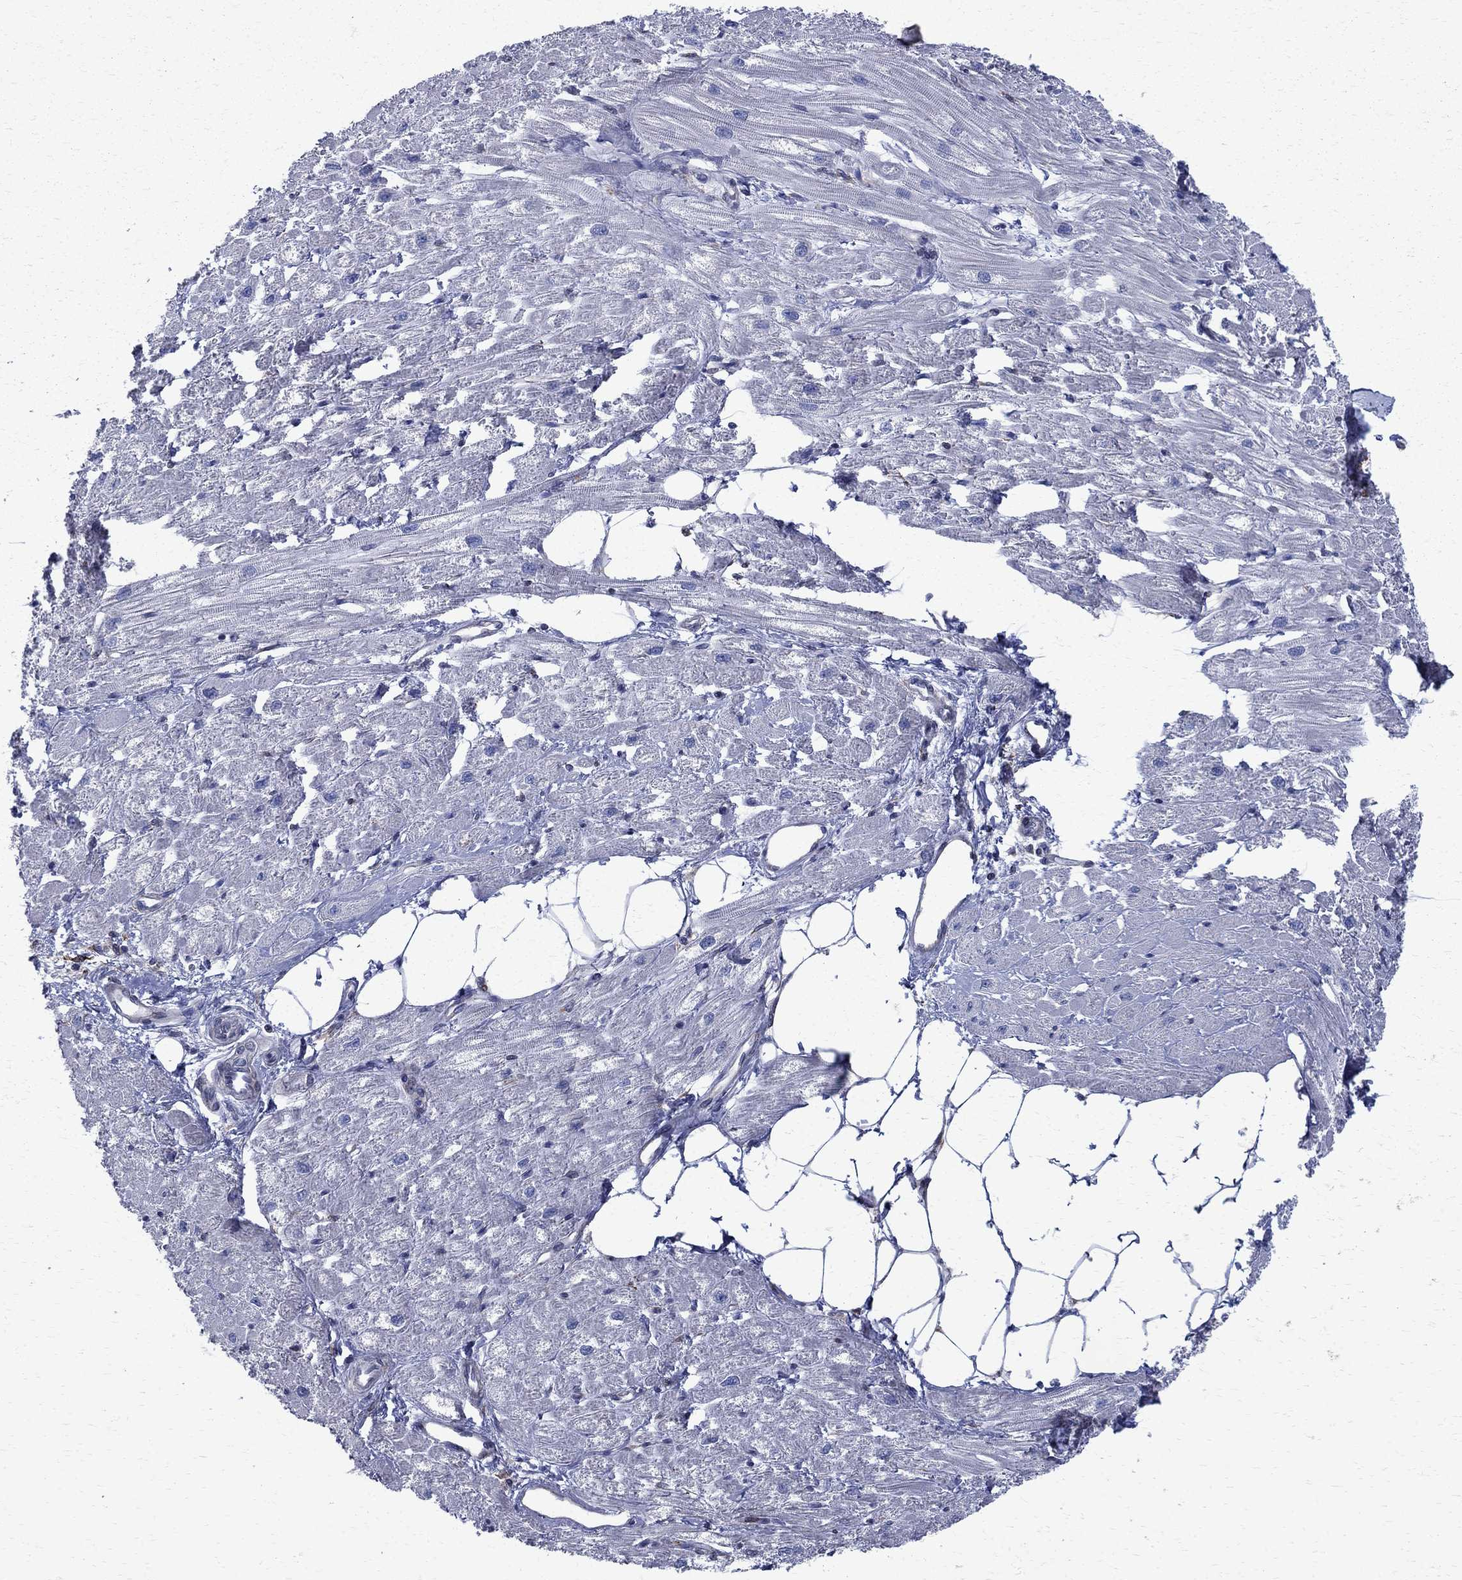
{"staining": {"intensity": "strong", "quantity": "<25%", "location": "nuclear"}, "tissue": "heart muscle", "cell_type": "Cardiomyocytes", "image_type": "normal", "snomed": [{"axis": "morphology", "description": "Normal tissue, NOS"}, {"axis": "topography", "description": "Heart"}], "caption": "Immunohistochemistry photomicrograph of unremarkable heart muscle: heart muscle stained using immunohistochemistry (IHC) displays medium levels of strong protein expression localized specifically in the nuclear of cardiomyocytes, appearing as a nuclear brown color.", "gene": "CAB39L", "patient": {"sex": "male", "age": 57}}